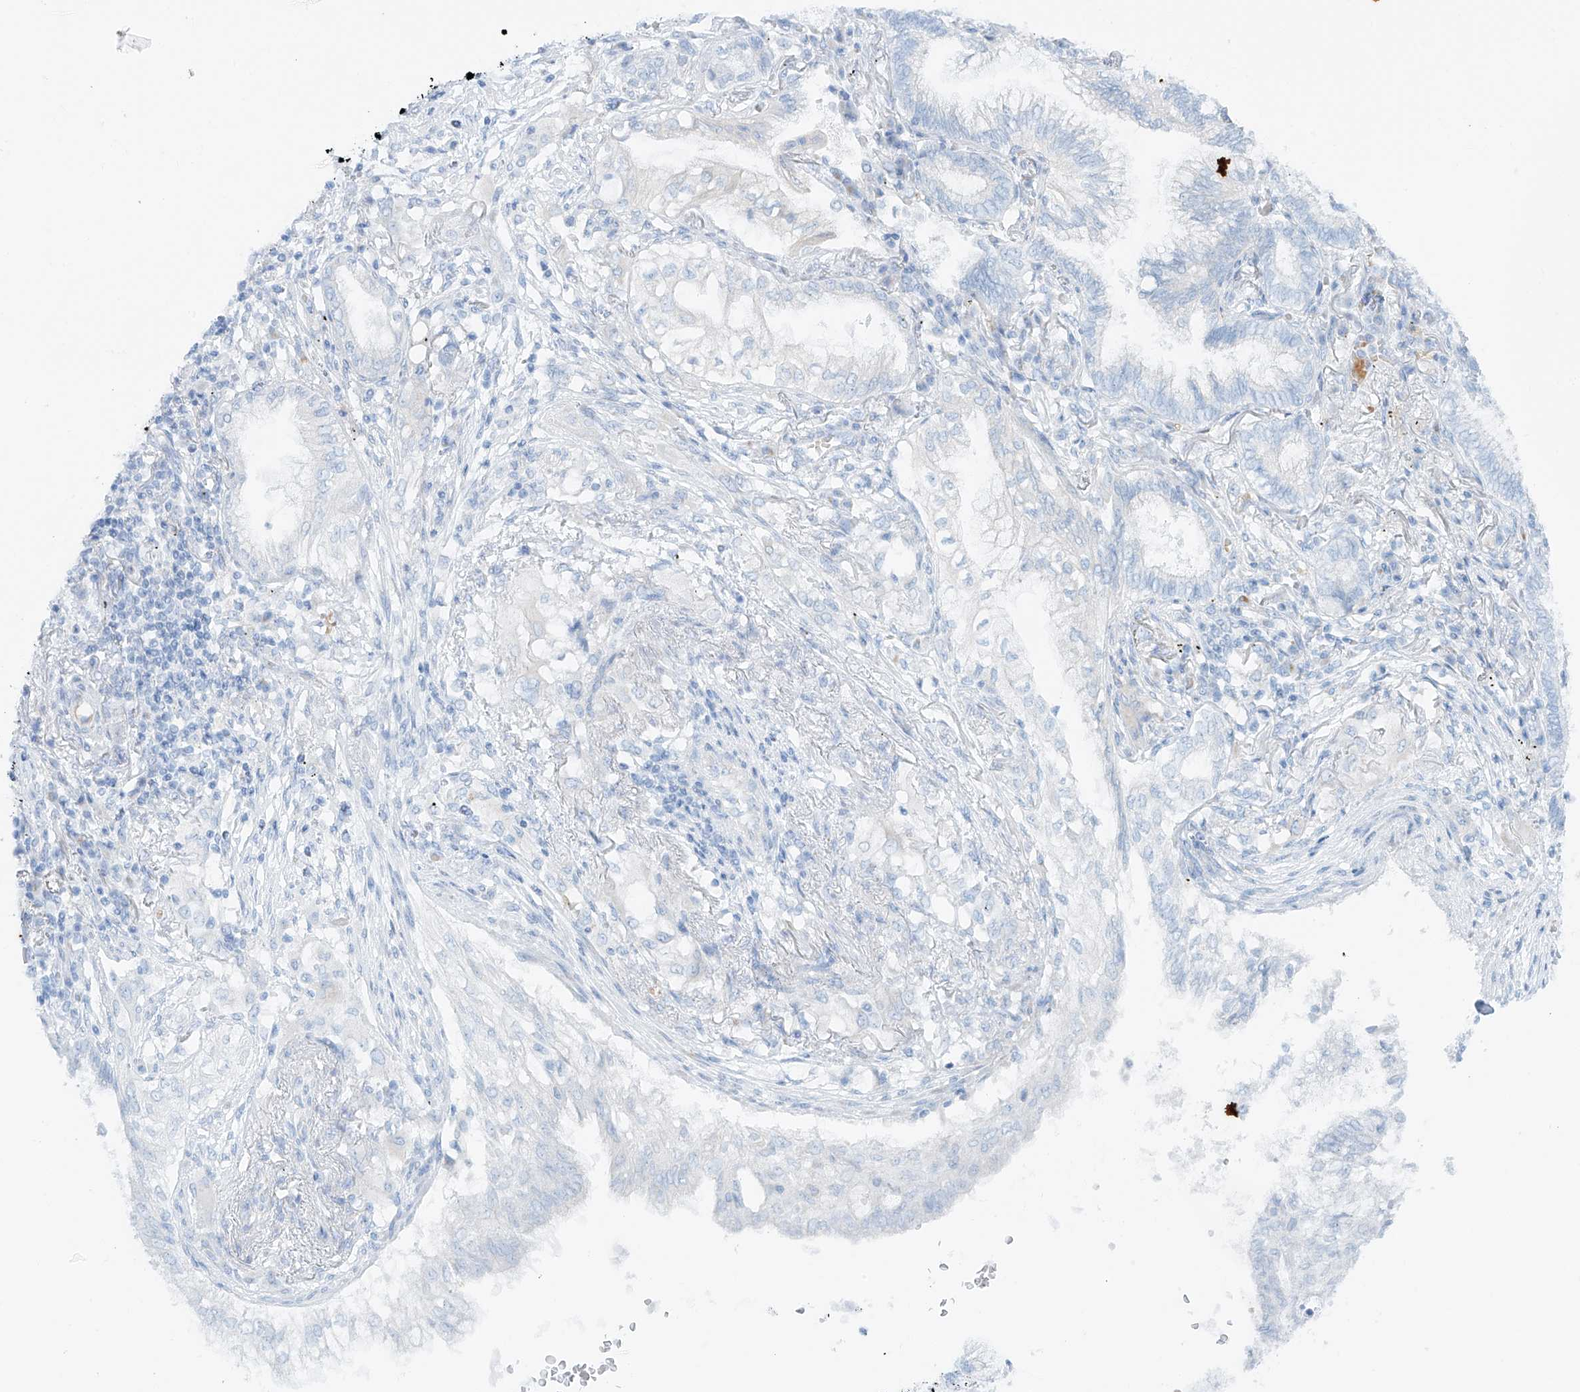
{"staining": {"intensity": "negative", "quantity": "none", "location": "none"}, "tissue": "lung cancer", "cell_type": "Tumor cells", "image_type": "cancer", "snomed": [{"axis": "morphology", "description": "Adenocarcinoma, NOS"}, {"axis": "topography", "description": "Lung"}], "caption": "Lung cancer was stained to show a protein in brown. There is no significant positivity in tumor cells. (DAB immunohistochemistry, high magnification).", "gene": "EIPR1", "patient": {"sex": "female", "age": 70}}